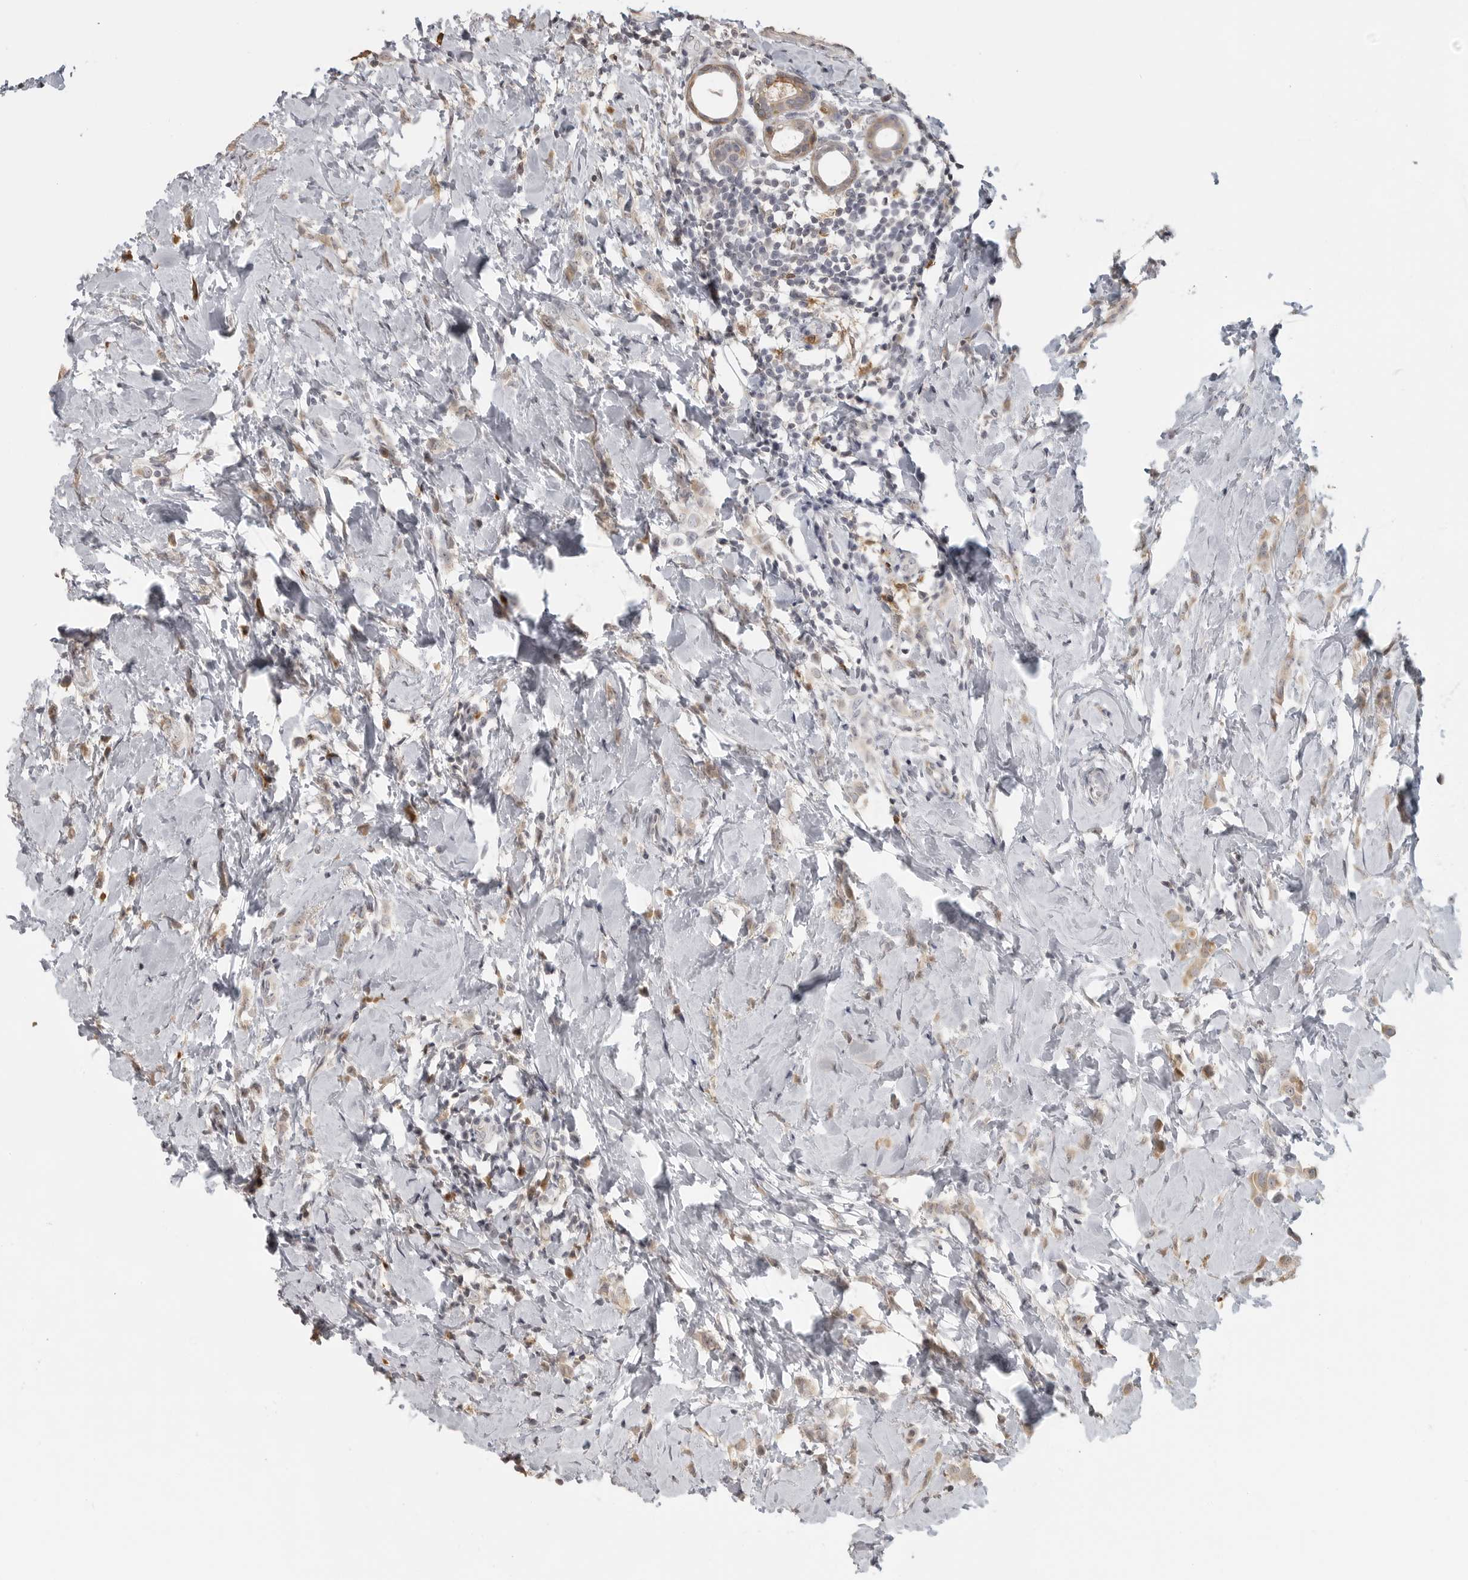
{"staining": {"intensity": "weak", "quantity": "25%-75%", "location": "cytoplasmic/membranous"}, "tissue": "breast cancer", "cell_type": "Tumor cells", "image_type": "cancer", "snomed": [{"axis": "morphology", "description": "Lobular carcinoma"}, {"axis": "topography", "description": "Breast"}], "caption": "Breast cancer stained for a protein (brown) displays weak cytoplasmic/membranous positive positivity in approximately 25%-75% of tumor cells.", "gene": "IDO1", "patient": {"sex": "female", "age": 47}}